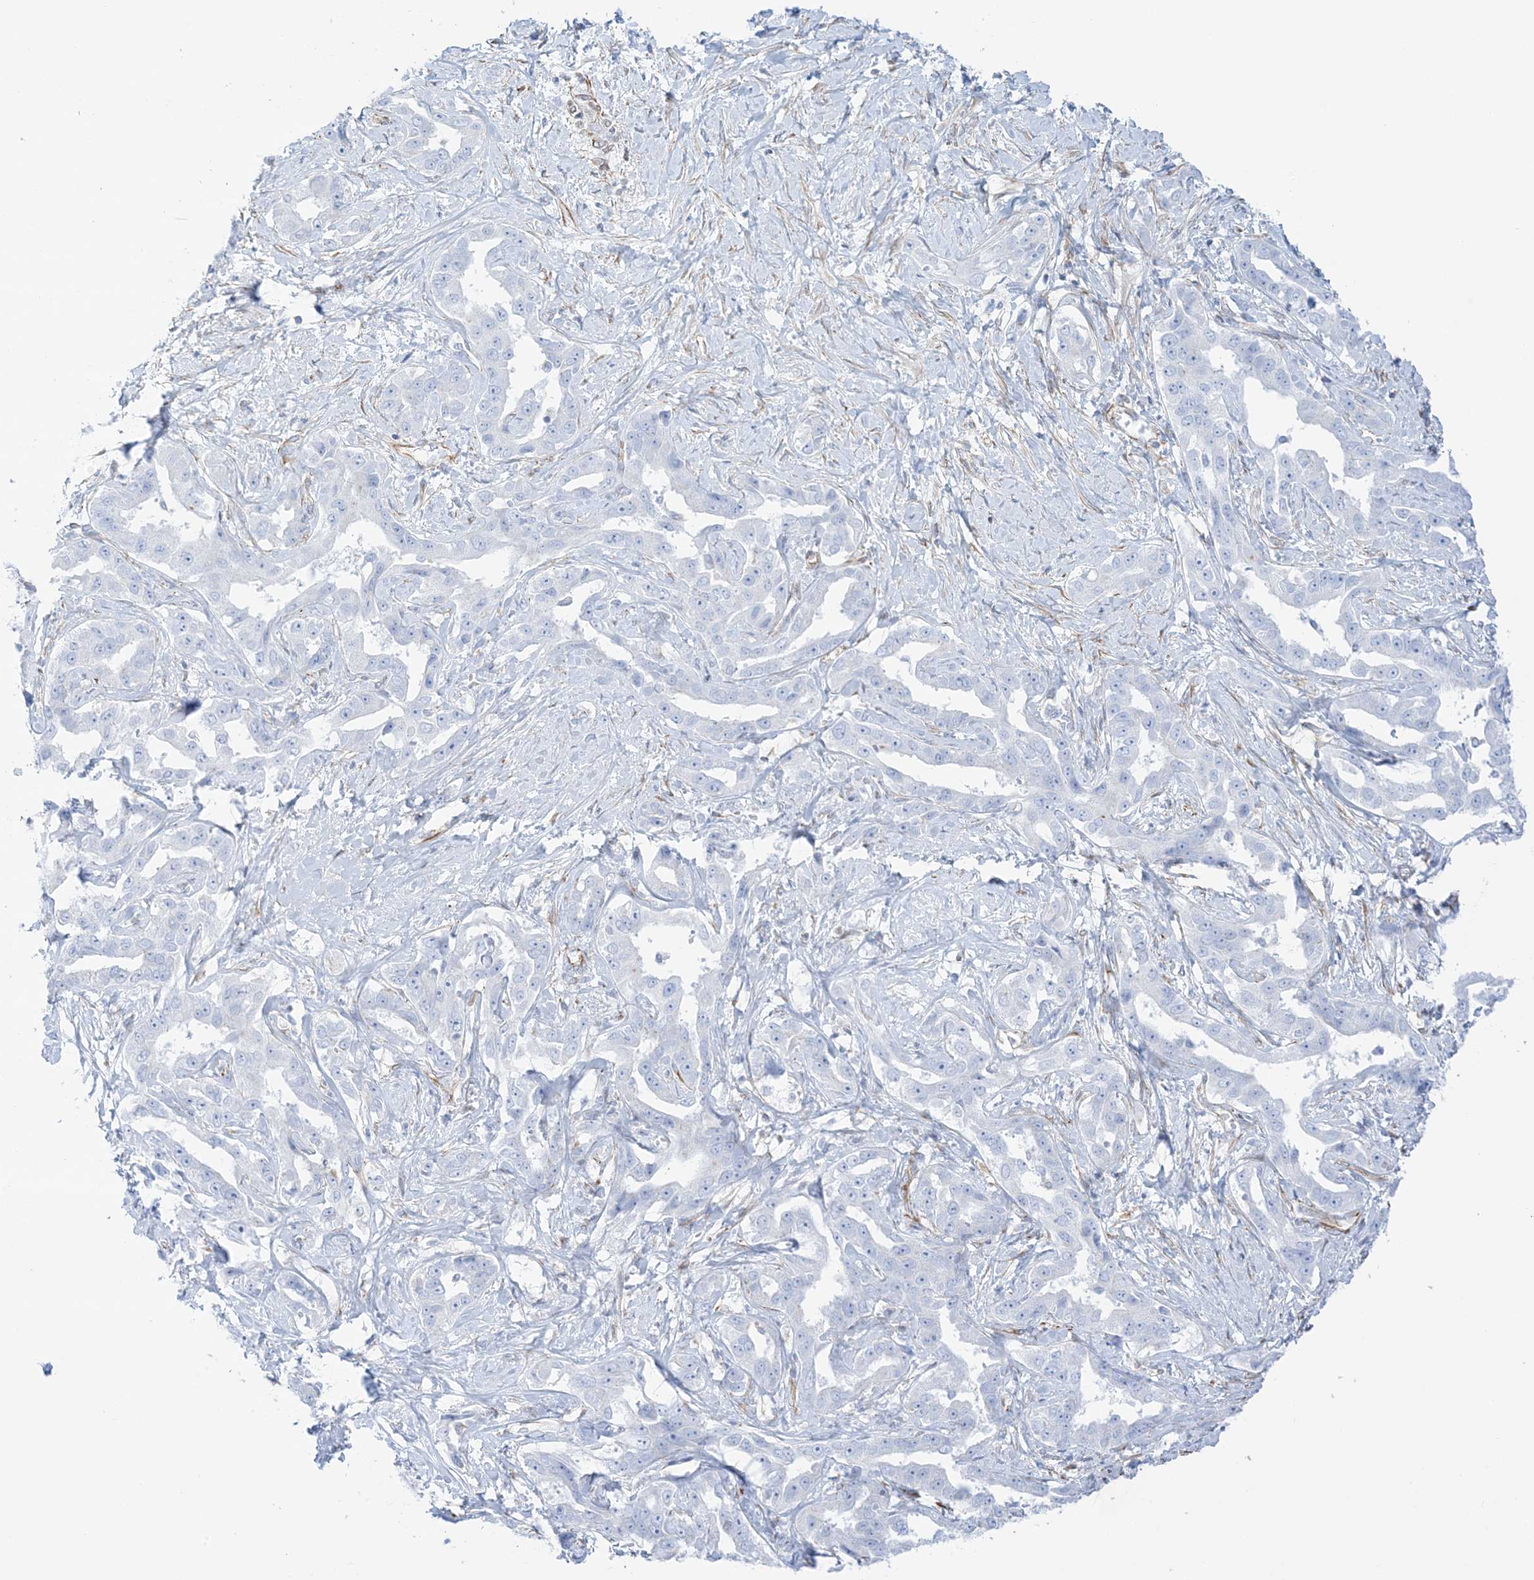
{"staining": {"intensity": "negative", "quantity": "none", "location": "none"}, "tissue": "liver cancer", "cell_type": "Tumor cells", "image_type": "cancer", "snomed": [{"axis": "morphology", "description": "Cholangiocarcinoma"}, {"axis": "topography", "description": "Liver"}], "caption": "High power microscopy micrograph of an immunohistochemistry (IHC) micrograph of liver cancer, revealing no significant staining in tumor cells. (DAB immunohistochemistry with hematoxylin counter stain).", "gene": "PID1", "patient": {"sex": "male", "age": 59}}